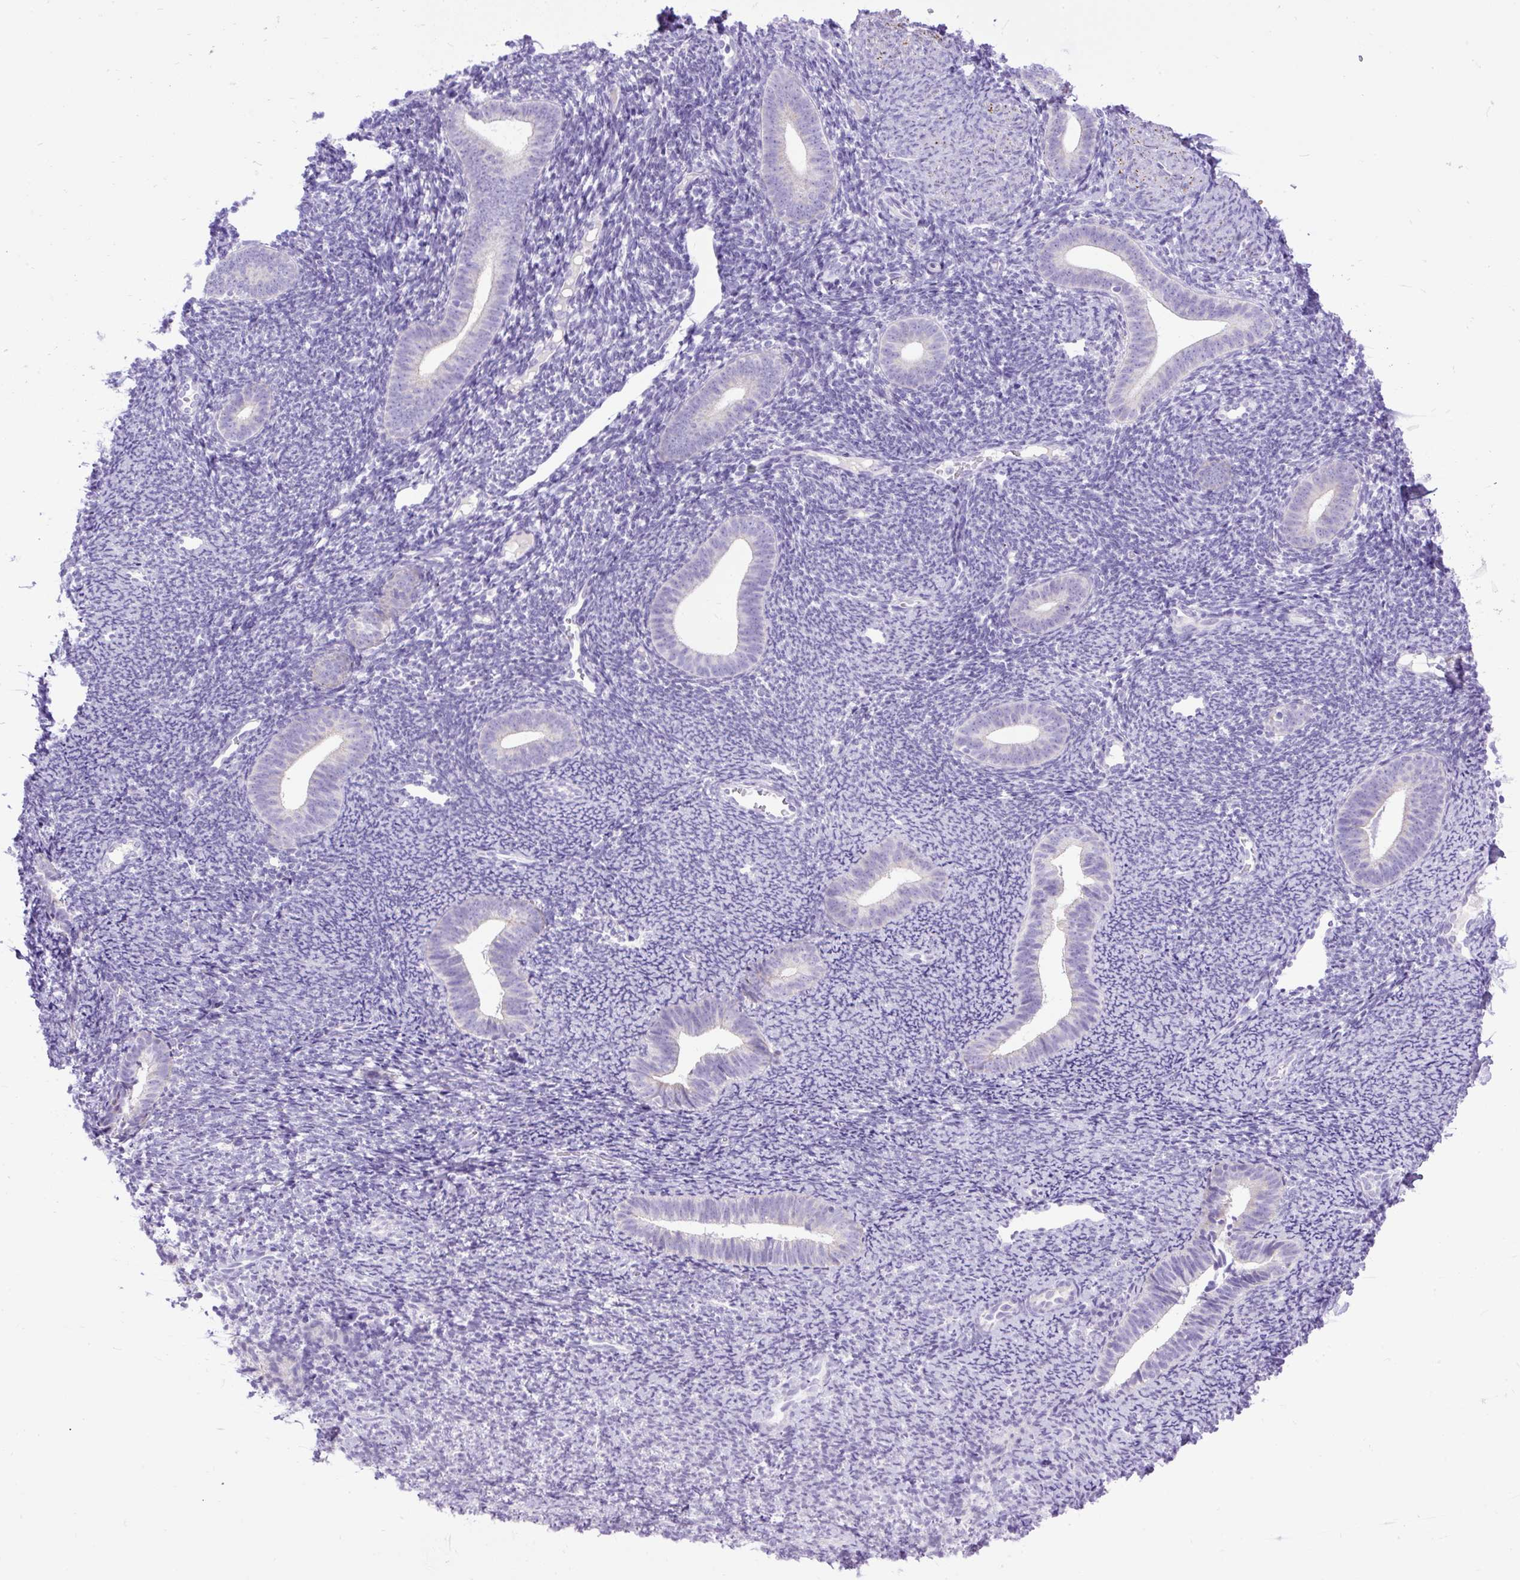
{"staining": {"intensity": "negative", "quantity": "none", "location": "none"}, "tissue": "endometrium", "cell_type": "Cells in endometrial stroma", "image_type": "normal", "snomed": [{"axis": "morphology", "description": "Normal tissue, NOS"}, {"axis": "topography", "description": "Endometrium"}], "caption": "Immunohistochemistry of unremarkable human endometrium demonstrates no expression in cells in endometrial stroma.", "gene": "ZNF256", "patient": {"sex": "female", "age": 39}}